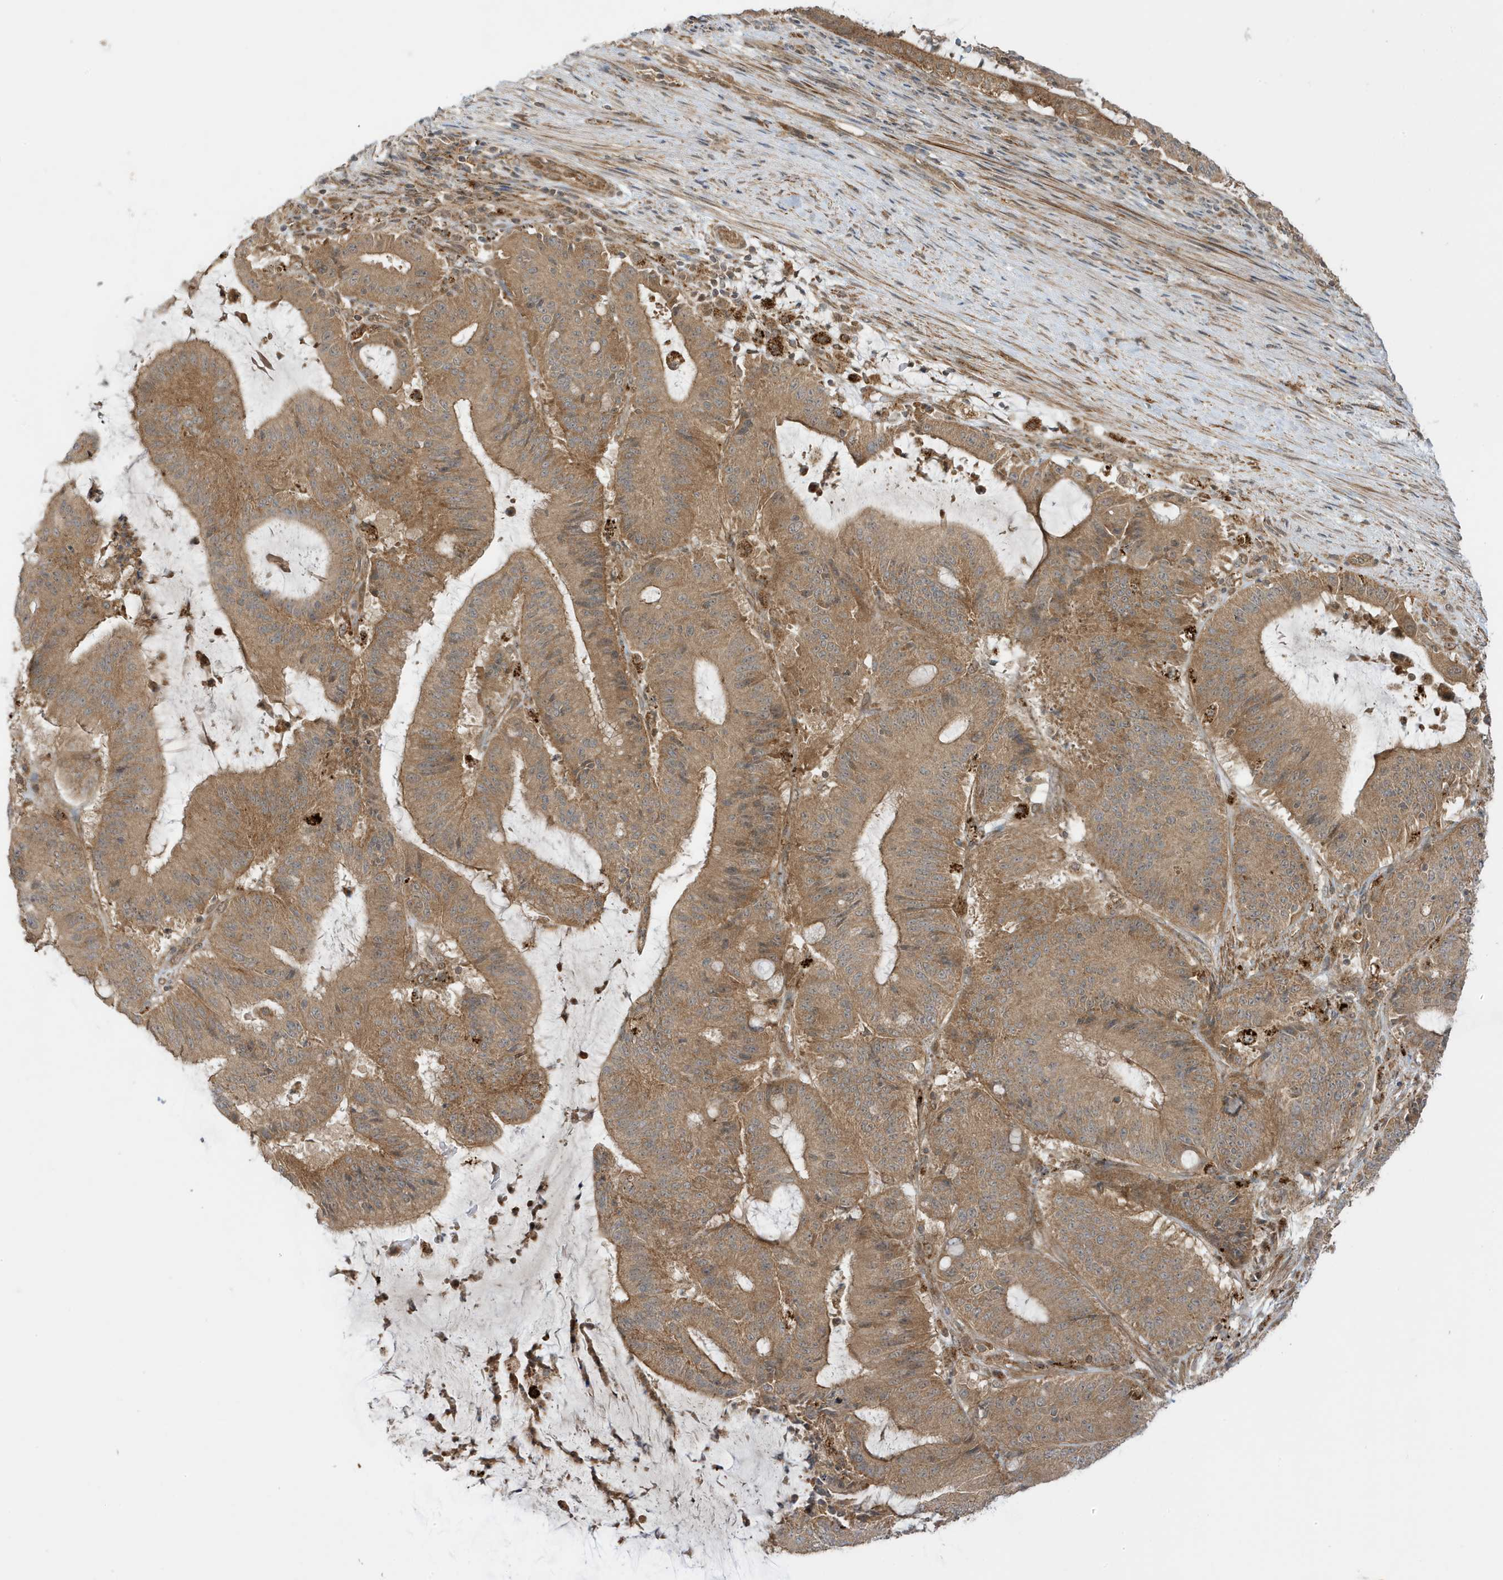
{"staining": {"intensity": "moderate", "quantity": ">75%", "location": "cytoplasmic/membranous"}, "tissue": "liver cancer", "cell_type": "Tumor cells", "image_type": "cancer", "snomed": [{"axis": "morphology", "description": "Normal tissue, NOS"}, {"axis": "morphology", "description": "Cholangiocarcinoma"}, {"axis": "topography", "description": "Liver"}, {"axis": "topography", "description": "Peripheral nerve tissue"}], "caption": "Protein staining of cholangiocarcinoma (liver) tissue shows moderate cytoplasmic/membranous staining in about >75% of tumor cells. Using DAB (3,3'-diaminobenzidine) (brown) and hematoxylin (blue) stains, captured at high magnification using brightfield microscopy.", "gene": "DHX36", "patient": {"sex": "female", "age": 73}}